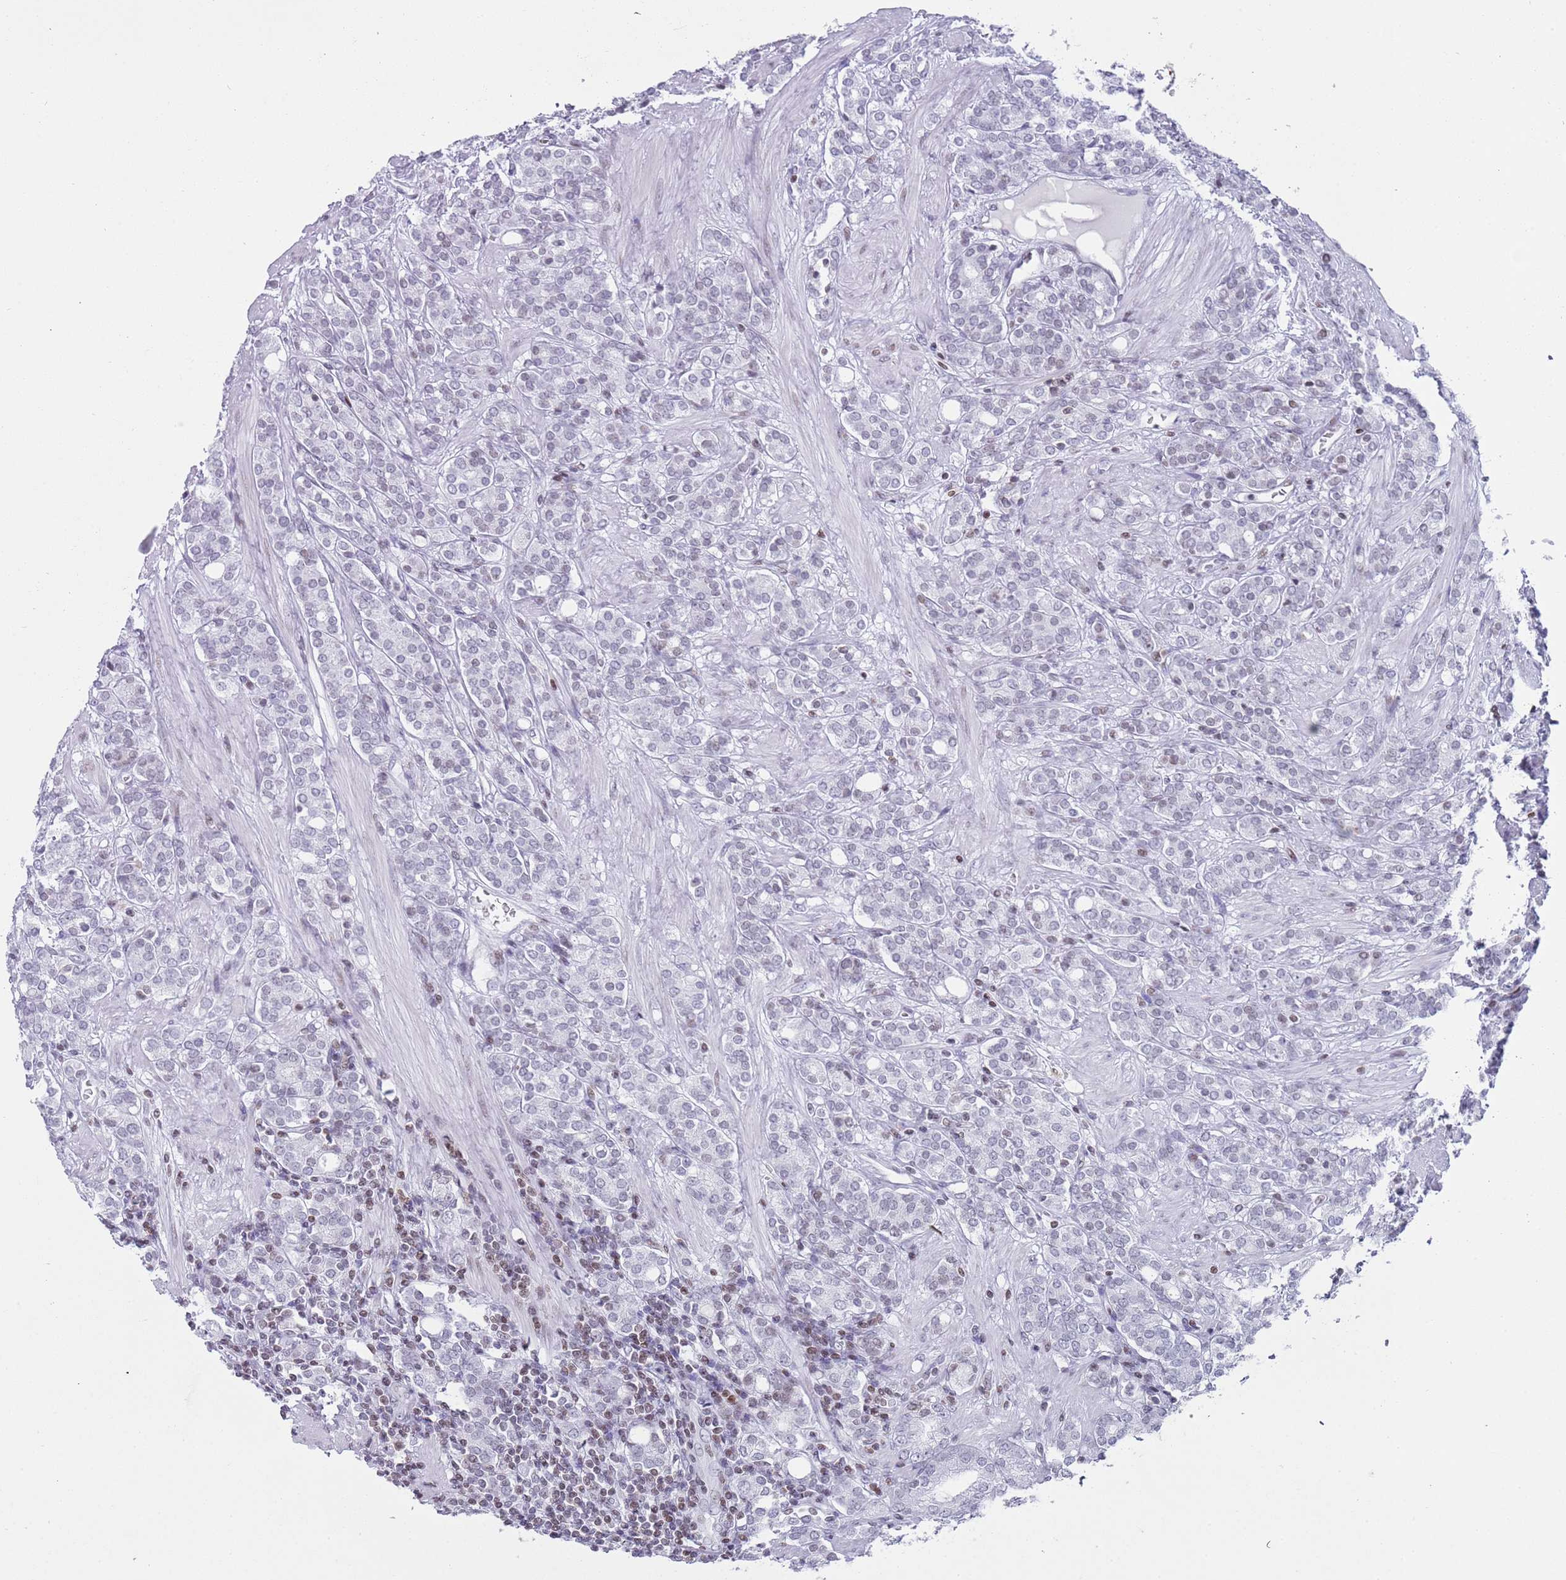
{"staining": {"intensity": "negative", "quantity": "none", "location": "none"}, "tissue": "prostate cancer", "cell_type": "Tumor cells", "image_type": "cancer", "snomed": [{"axis": "morphology", "description": "Adenocarcinoma, High grade"}, {"axis": "topography", "description": "Prostate"}], "caption": "IHC image of neoplastic tissue: human prostate adenocarcinoma (high-grade) stained with DAB (3,3'-diaminobenzidine) shows no significant protein positivity in tumor cells.", "gene": "HDAC8", "patient": {"sex": "male", "age": 62}}